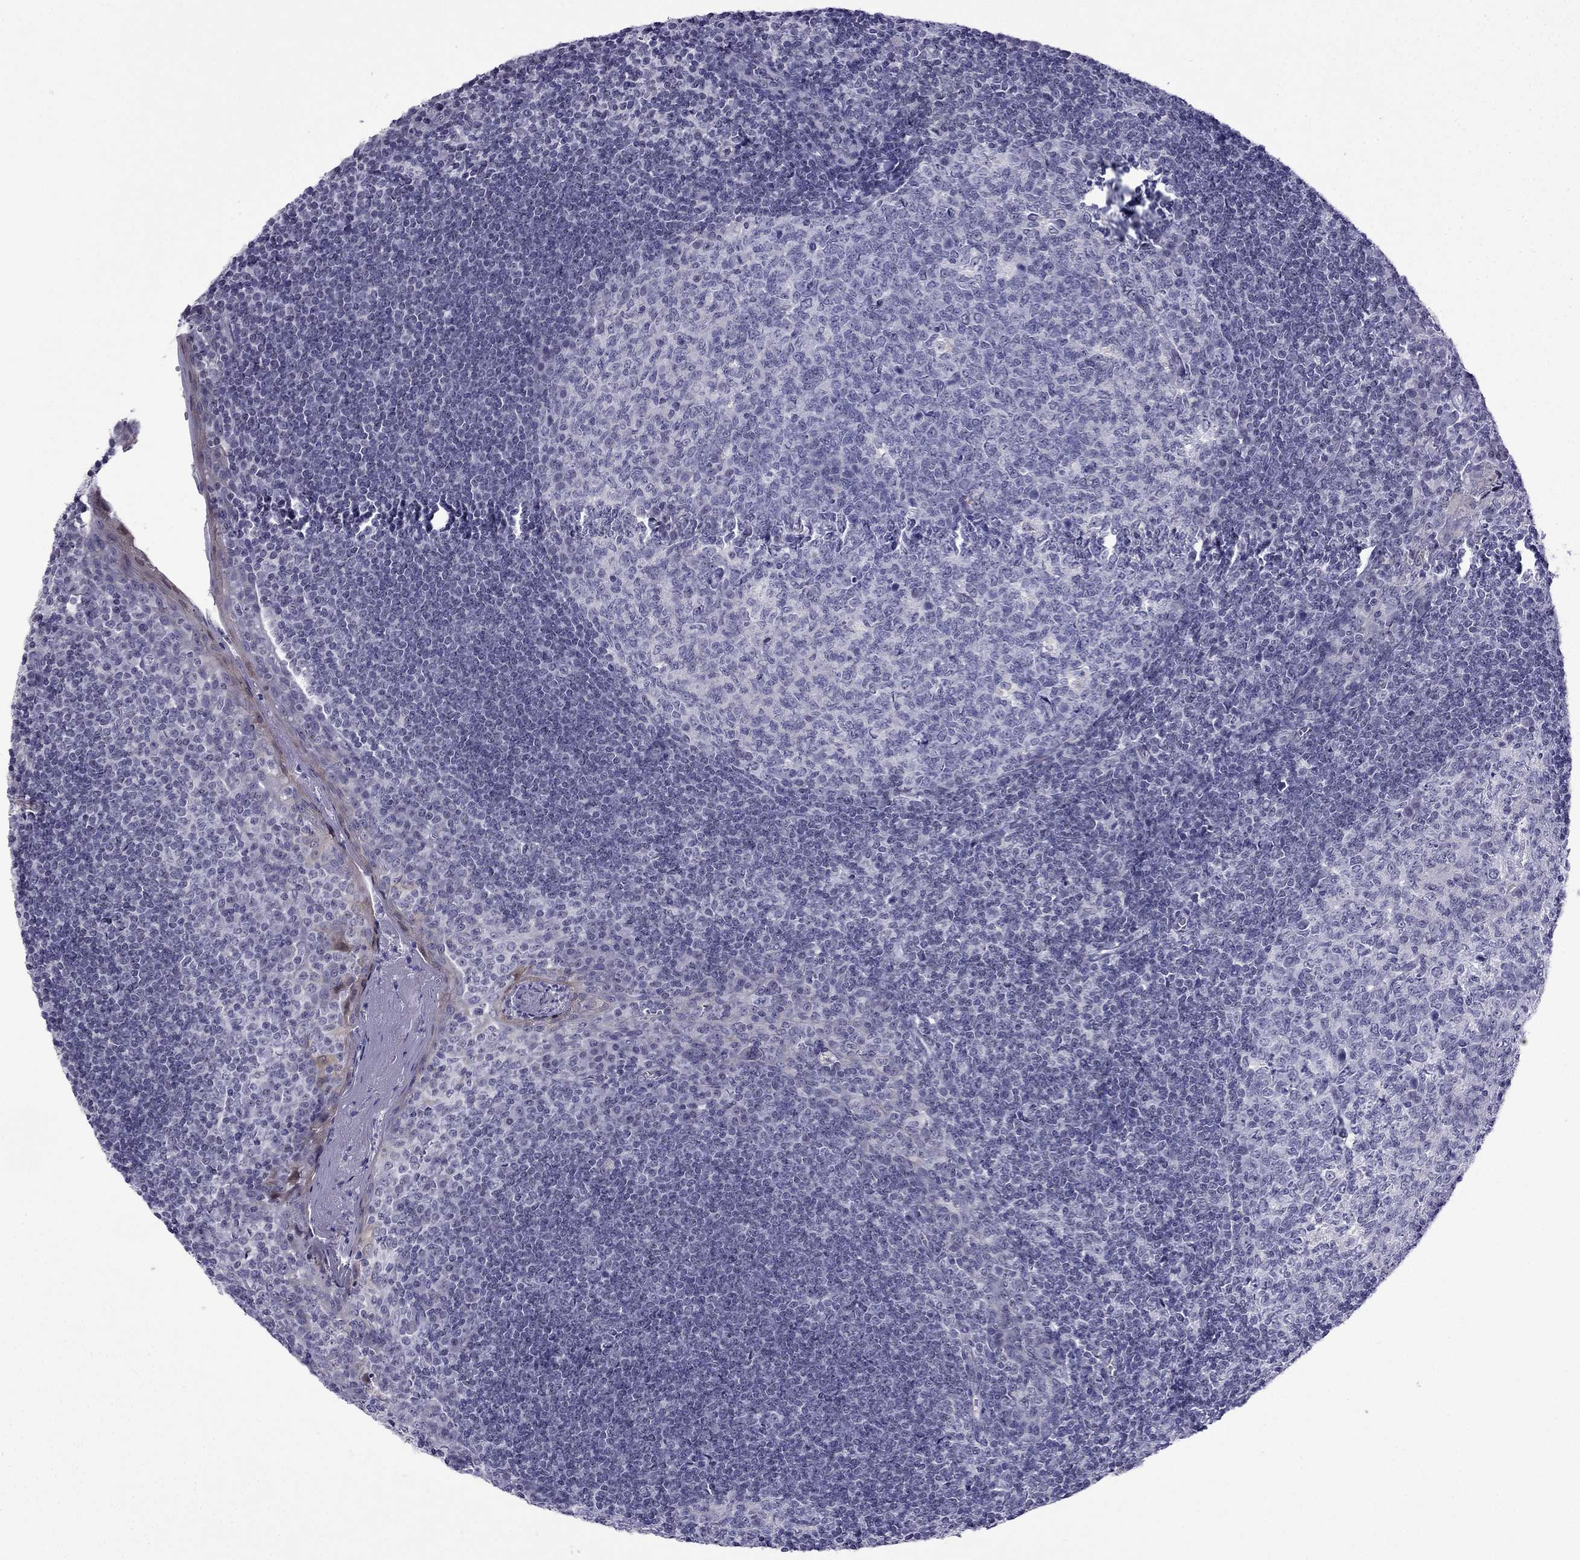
{"staining": {"intensity": "negative", "quantity": "none", "location": "none"}, "tissue": "tonsil", "cell_type": "Germinal center cells", "image_type": "normal", "snomed": [{"axis": "morphology", "description": "Normal tissue, NOS"}, {"axis": "topography", "description": "Tonsil"}], "caption": "A histopathology image of human tonsil is negative for staining in germinal center cells. (DAB (3,3'-diaminobenzidine) immunohistochemistry visualized using brightfield microscopy, high magnification).", "gene": "POM121L12", "patient": {"sex": "female", "age": 13}}